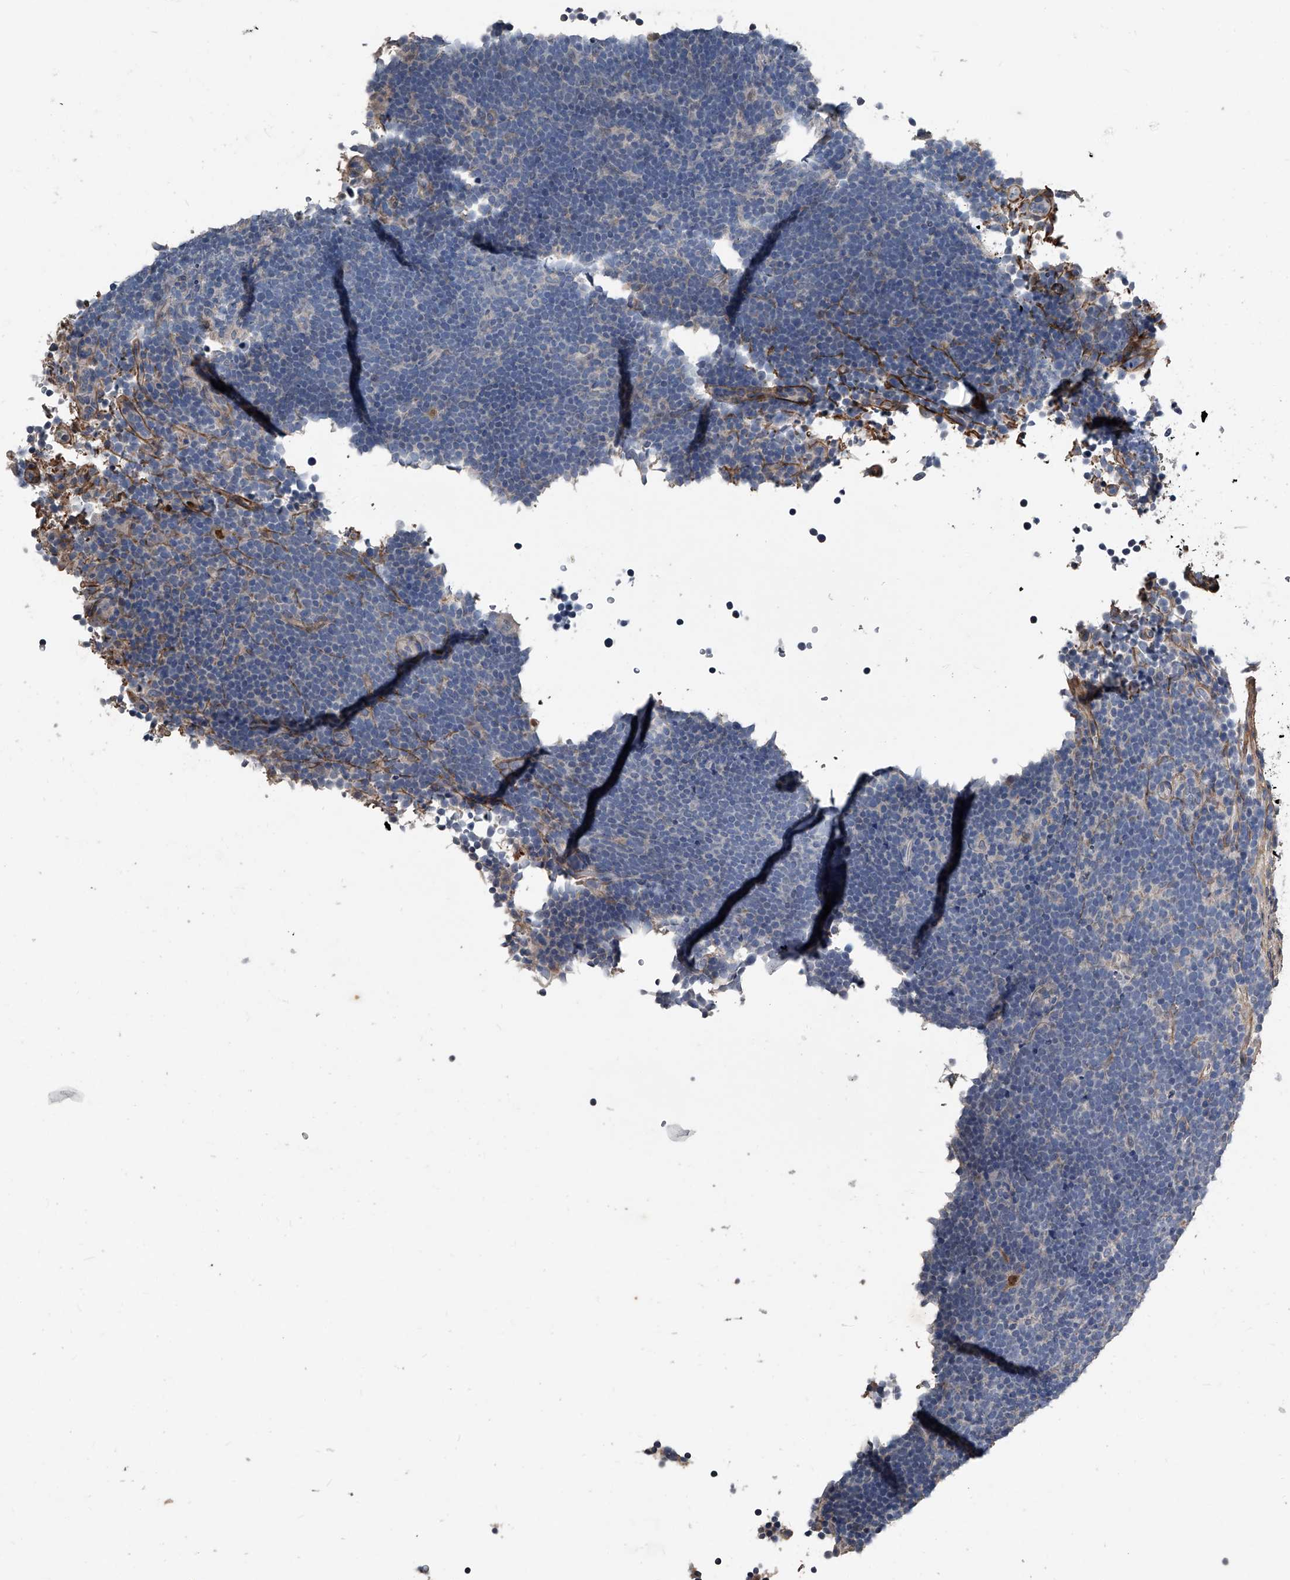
{"staining": {"intensity": "negative", "quantity": "none", "location": "none"}, "tissue": "lymphoma", "cell_type": "Tumor cells", "image_type": "cancer", "snomed": [{"axis": "morphology", "description": "Malignant lymphoma, non-Hodgkin's type, High grade"}, {"axis": "topography", "description": "Lymph node"}], "caption": "Malignant lymphoma, non-Hodgkin's type (high-grade) was stained to show a protein in brown. There is no significant staining in tumor cells.", "gene": "PHACTR1", "patient": {"sex": "male", "age": 13}}